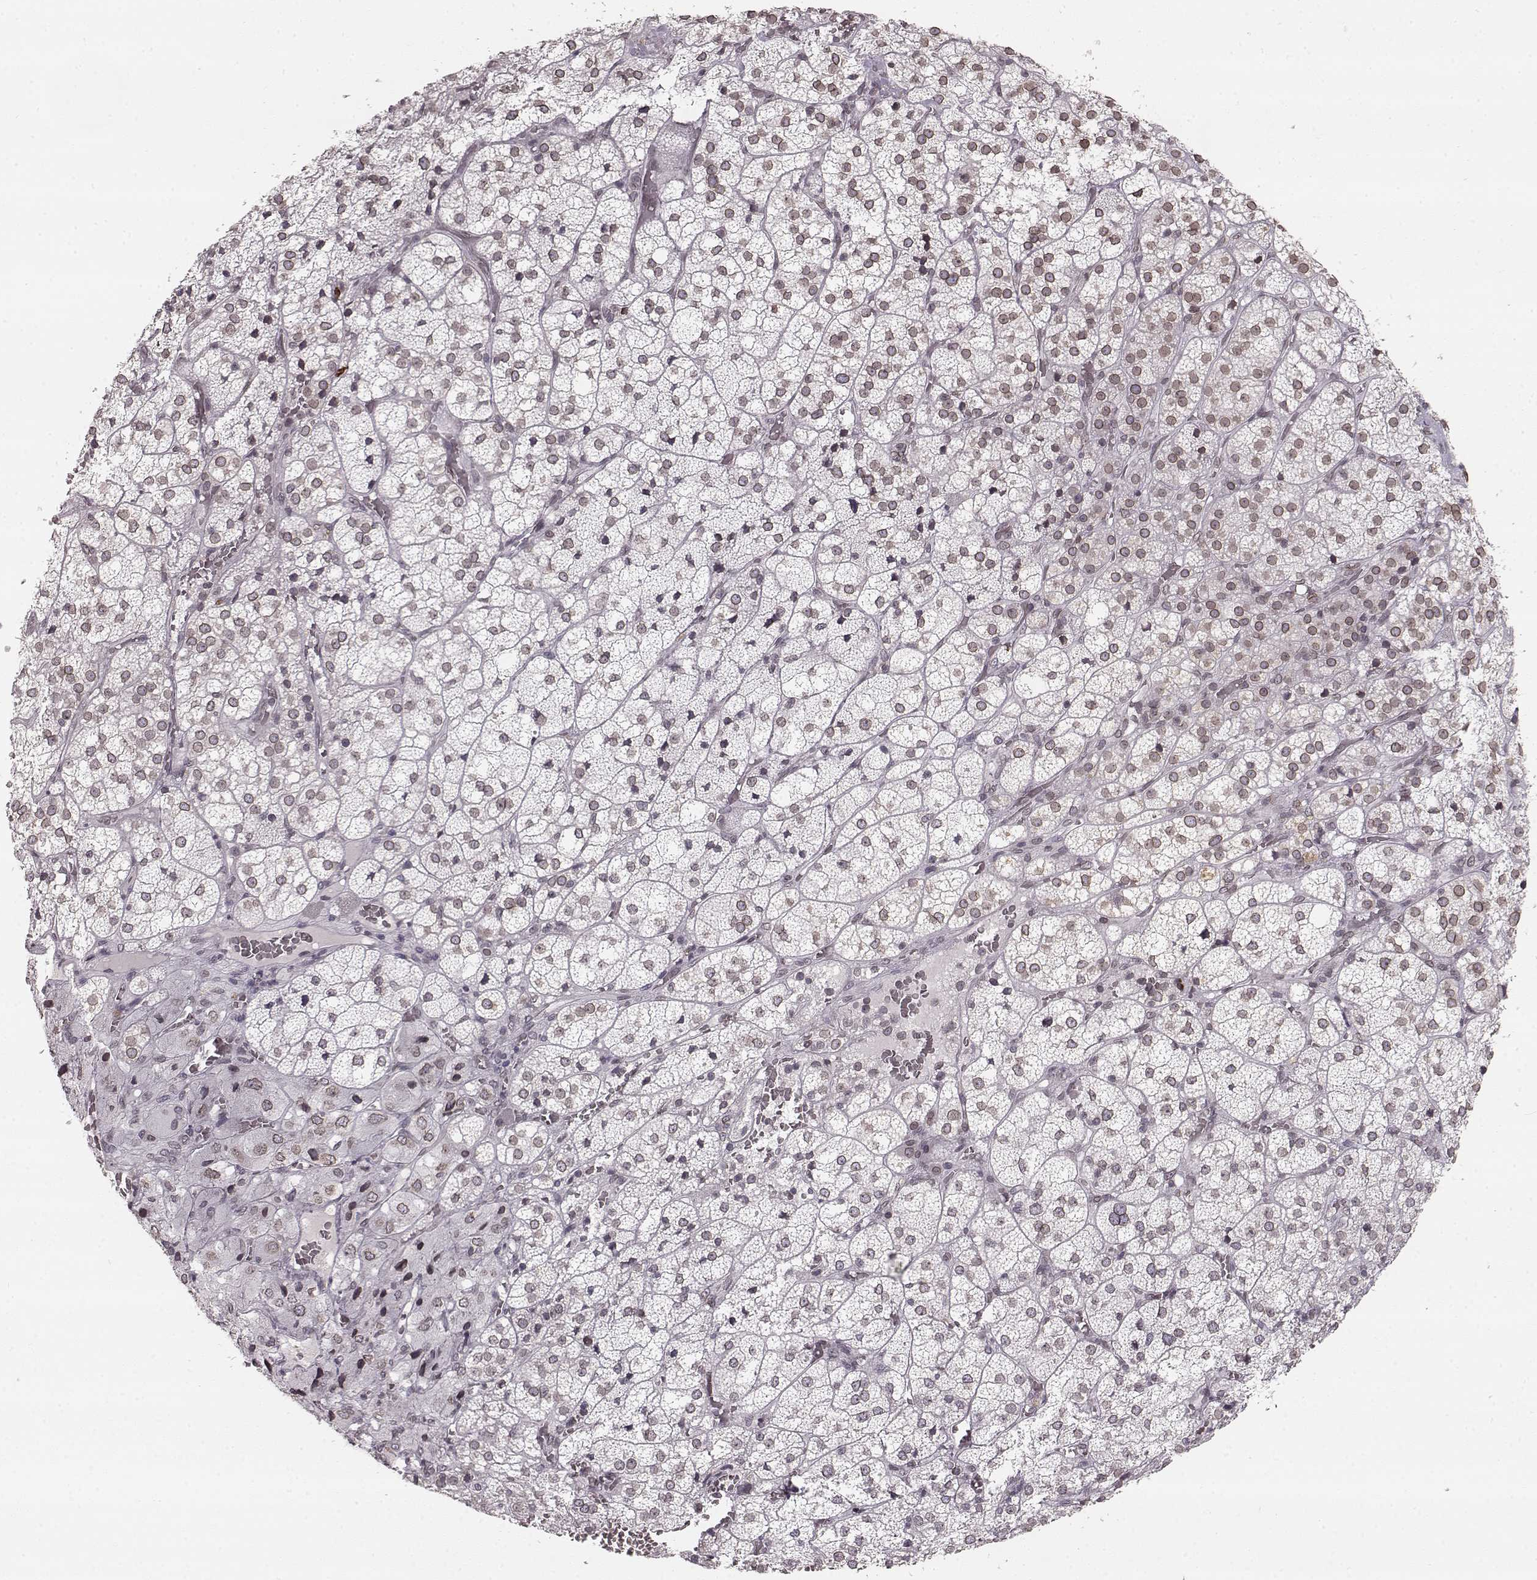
{"staining": {"intensity": "weak", "quantity": ">75%", "location": "cytoplasmic/membranous,nuclear"}, "tissue": "adrenal gland", "cell_type": "Glandular cells", "image_type": "normal", "snomed": [{"axis": "morphology", "description": "Normal tissue, NOS"}, {"axis": "topography", "description": "Adrenal gland"}], "caption": "This photomicrograph exhibits immunohistochemistry staining of unremarkable human adrenal gland, with low weak cytoplasmic/membranous,nuclear expression in approximately >75% of glandular cells.", "gene": "DCAF12", "patient": {"sex": "female", "age": 60}}